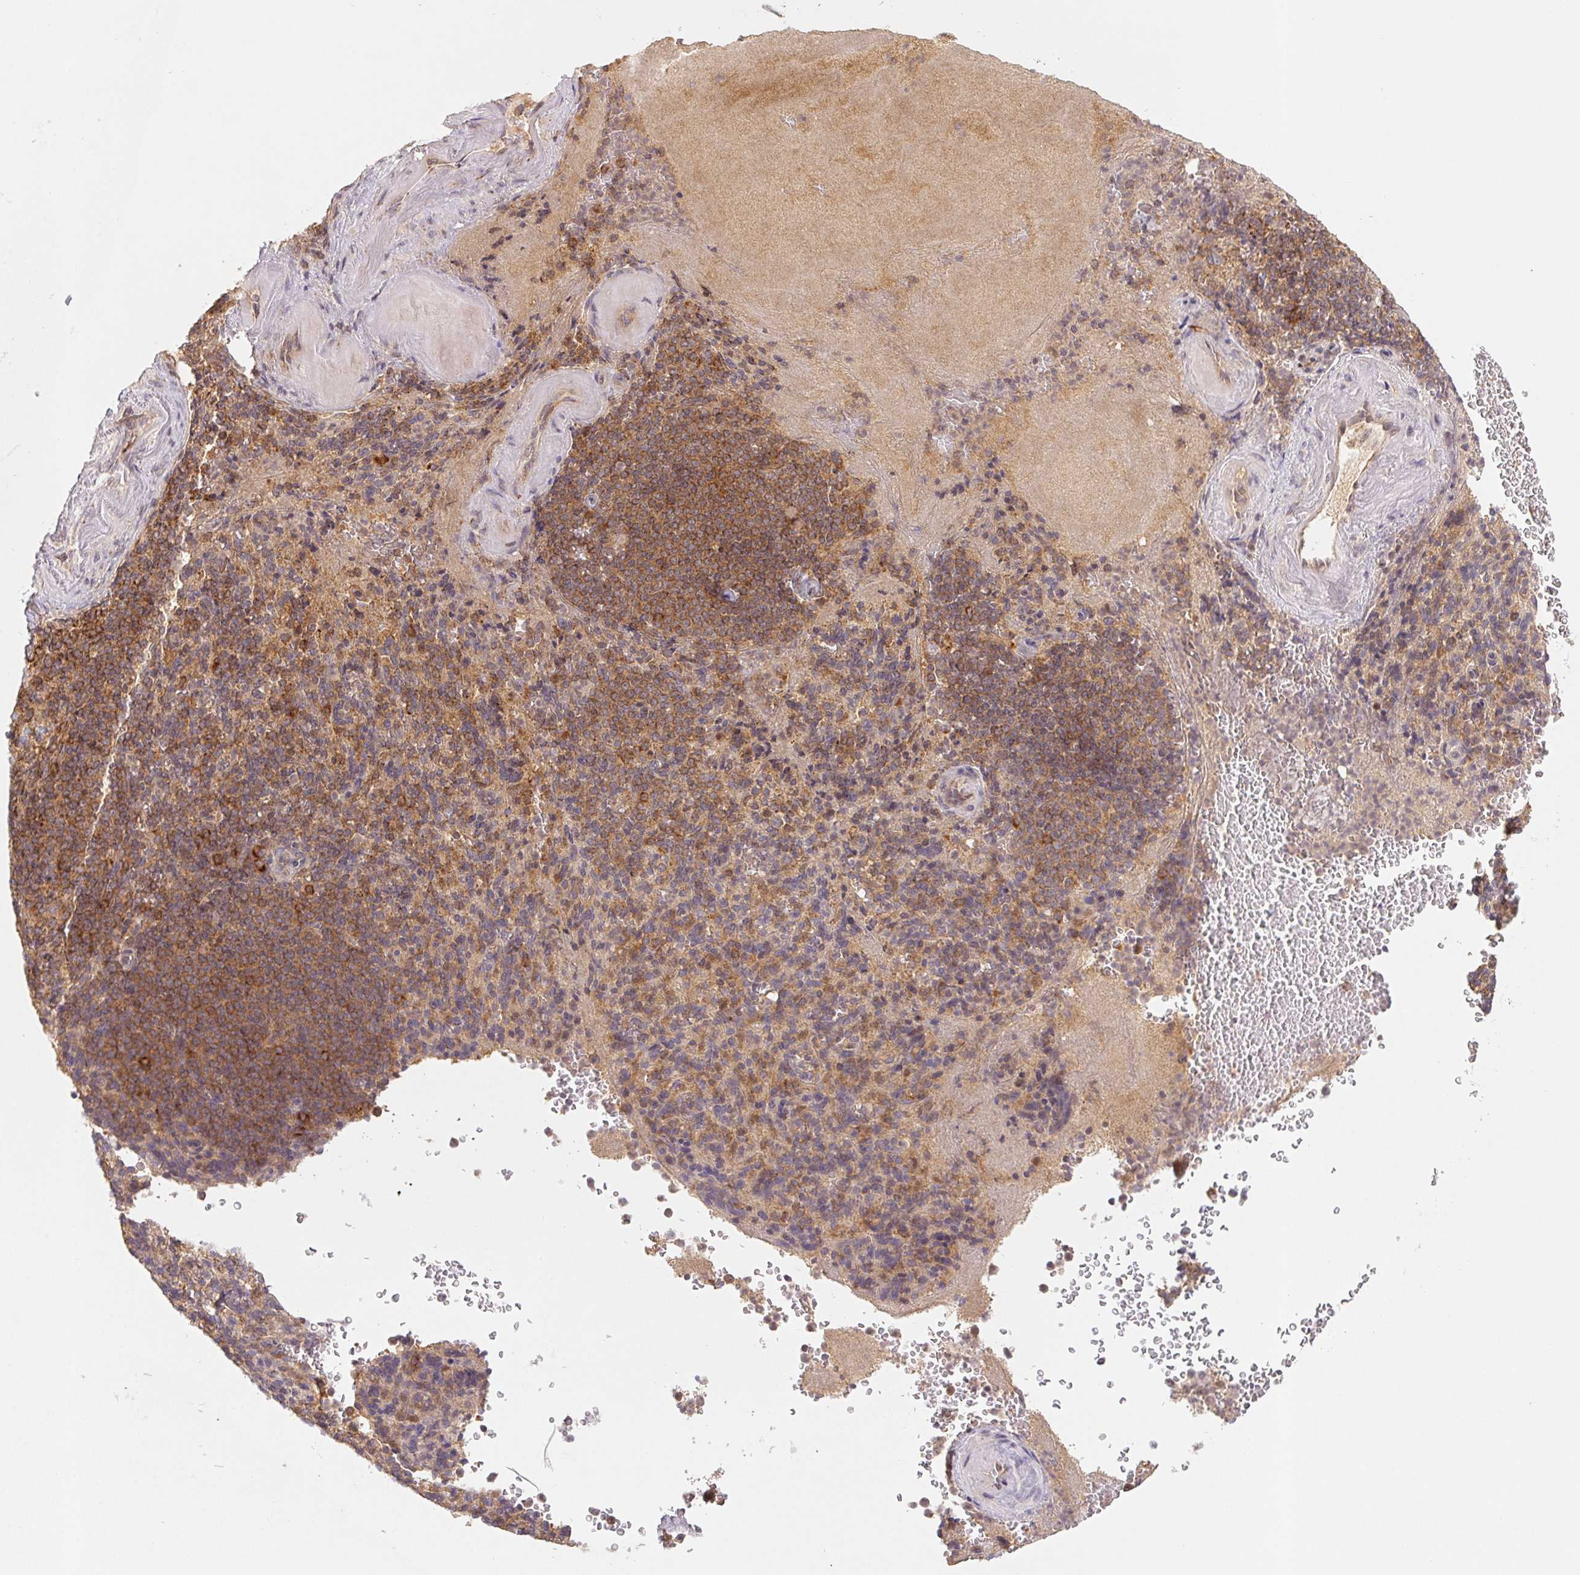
{"staining": {"intensity": "moderate", "quantity": "<25%", "location": "cytoplasmic/membranous"}, "tissue": "spleen", "cell_type": "Cells in red pulp", "image_type": "normal", "snomed": [{"axis": "morphology", "description": "Normal tissue, NOS"}, {"axis": "topography", "description": "Spleen"}], "caption": "Cells in red pulp demonstrate moderate cytoplasmic/membranous positivity in about <25% of cells in normal spleen.", "gene": "MTHFD1L", "patient": {"sex": "female", "age": 74}}